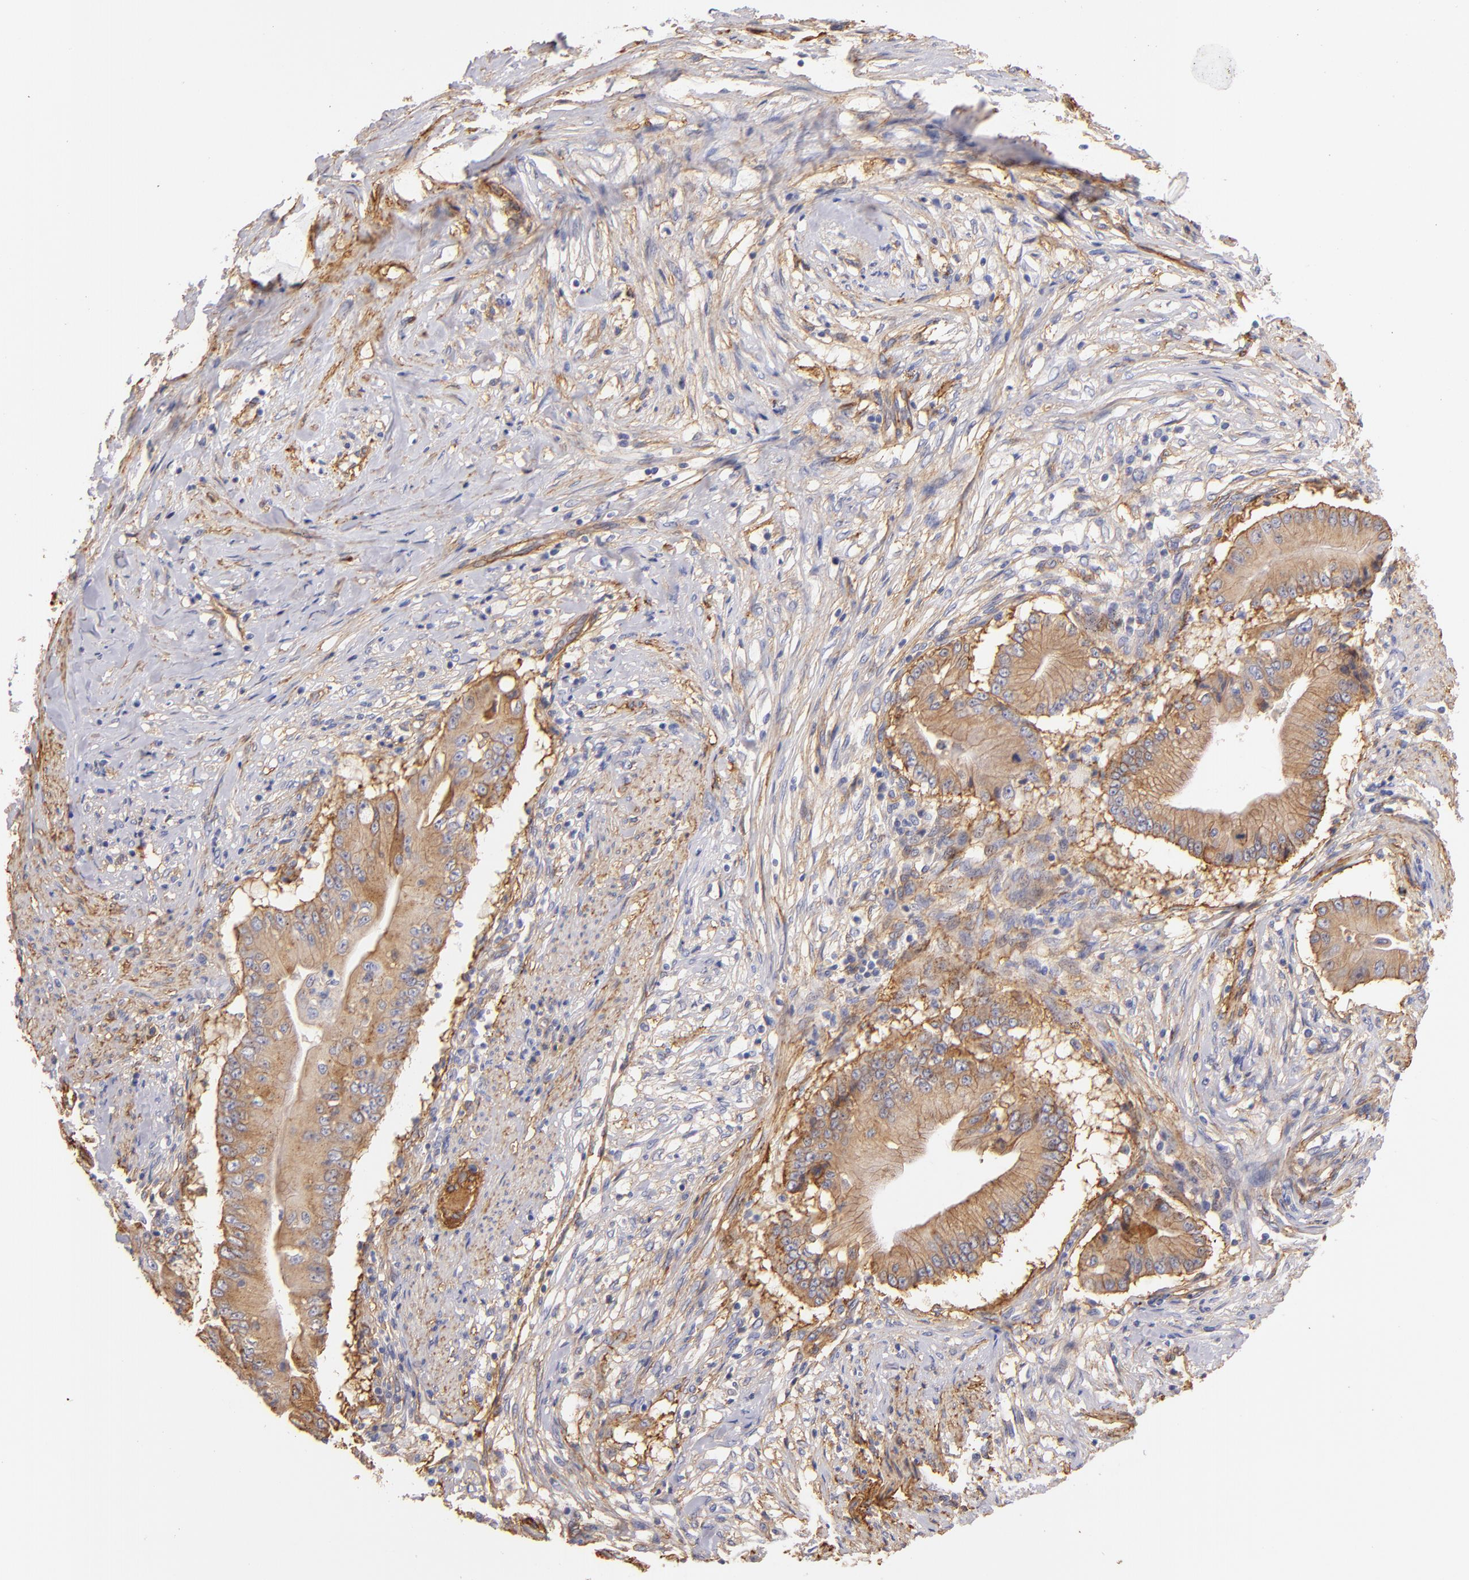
{"staining": {"intensity": "moderate", "quantity": ">75%", "location": "cytoplasmic/membranous"}, "tissue": "pancreatic cancer", "cell_type": "Tumor cells", "image_type": "cancer", "snomed": [{"axis": "morphology", "description": "Adenocarcinoma, NOS"}, {"axis": "topography", "description": "Pancreas"}], "caption": "Brown immunohistochemical staining in human pancreatic cancer (adenocarcinoma) reveals moderate cytoplasmic/membranous expression in approximately >75% of tumor cells.", "gene": "CD151", "patient": {"sex": "male", "age": 62}}